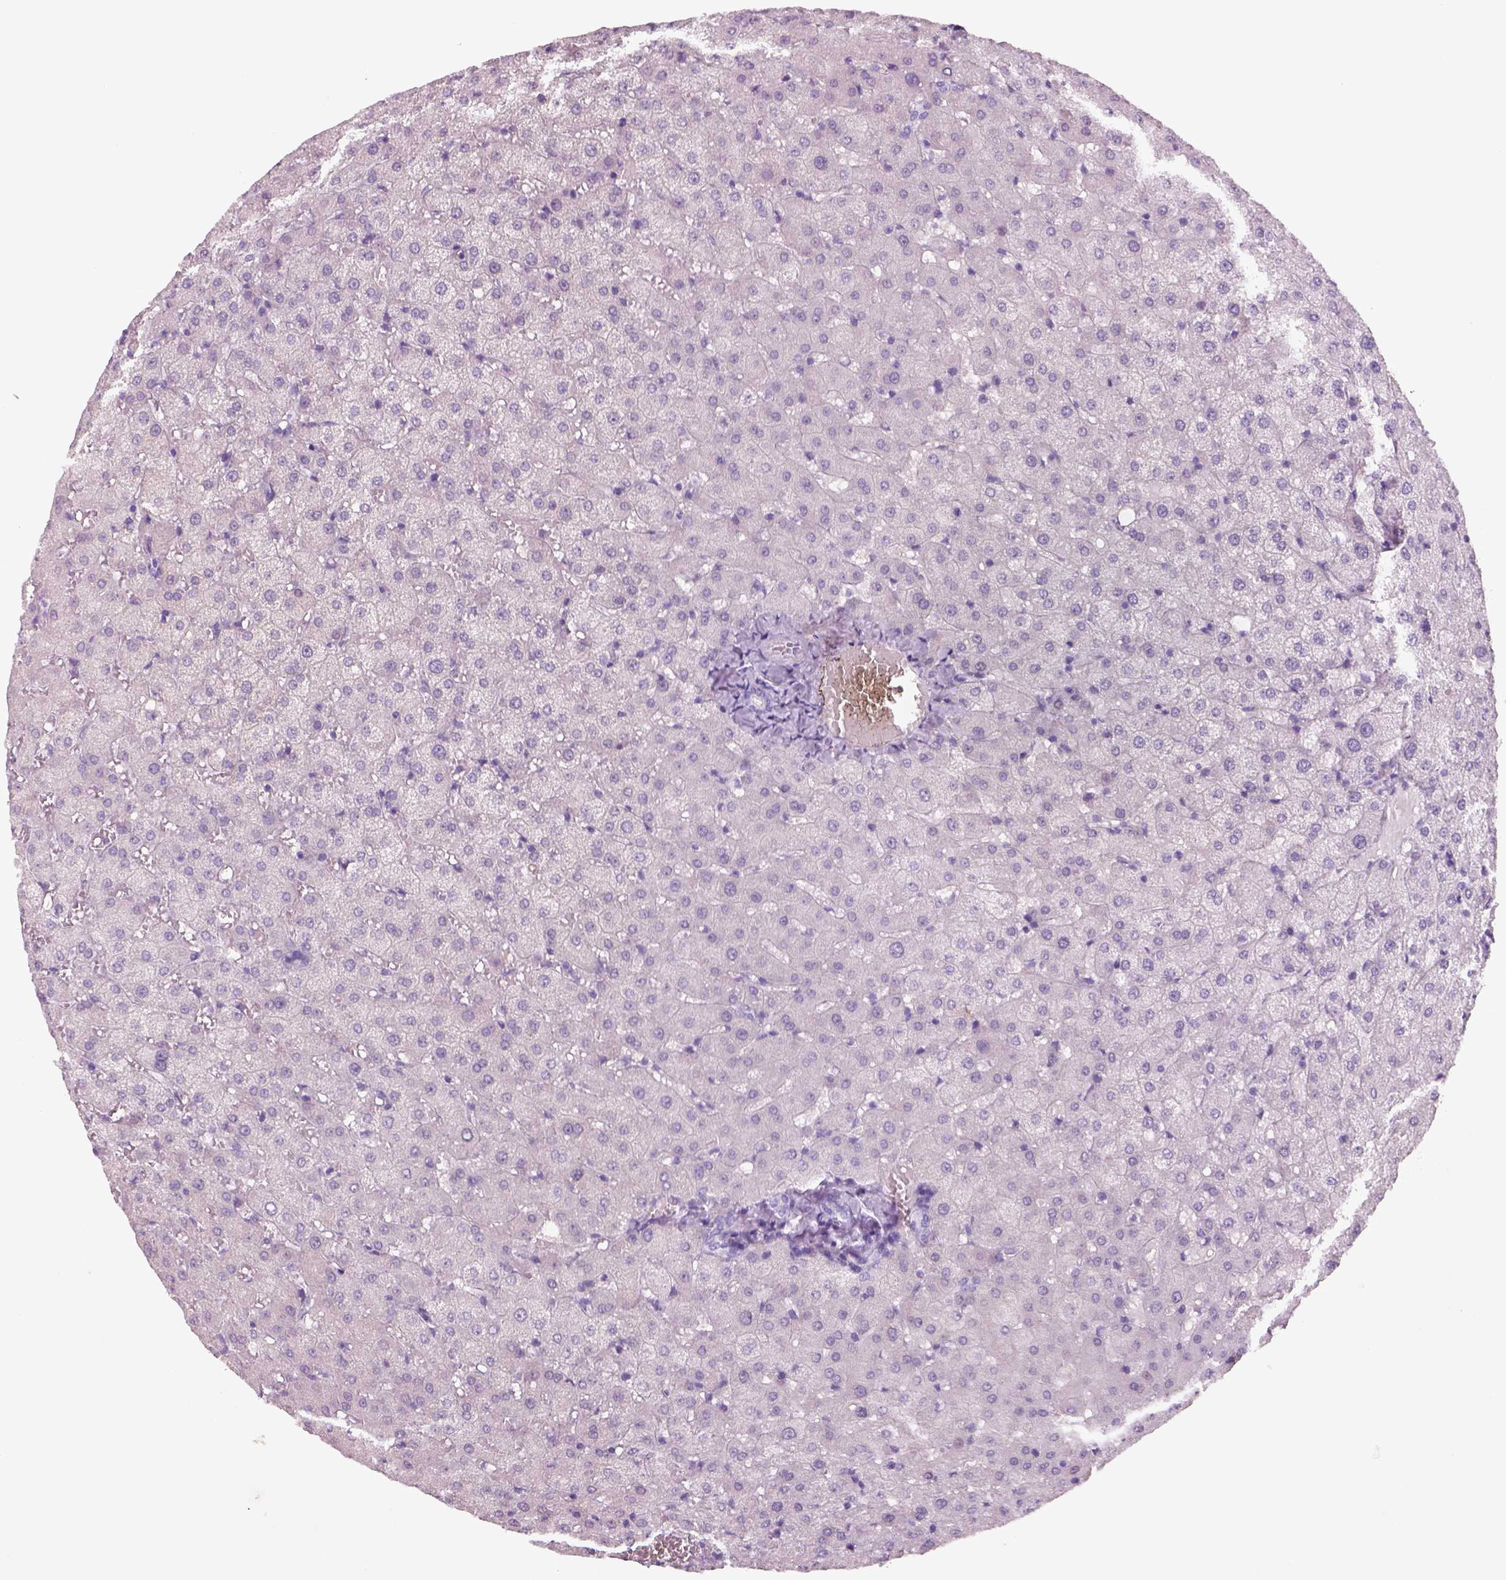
{"staining": {"intensity": "negative", "quantity": "none", "location": "none"}, "tissue": "liver", "cell_type": "Cholangiocytes", "image_type": "normal", "snomed": [{"axis": "morphology", "description": "Normal tissue, NOS"}, {"axis": "topography", "description": "Liver"}], "caption": "Immunohistochemistry micrograph of unremarkable liver: liver stained with DAB (3,3'-diaminobenzidine) exhibits no significant protein positivity in cholangiocytes.", "gene": "KRTAP11", "patient": {"sex": "female", "age": 50}}